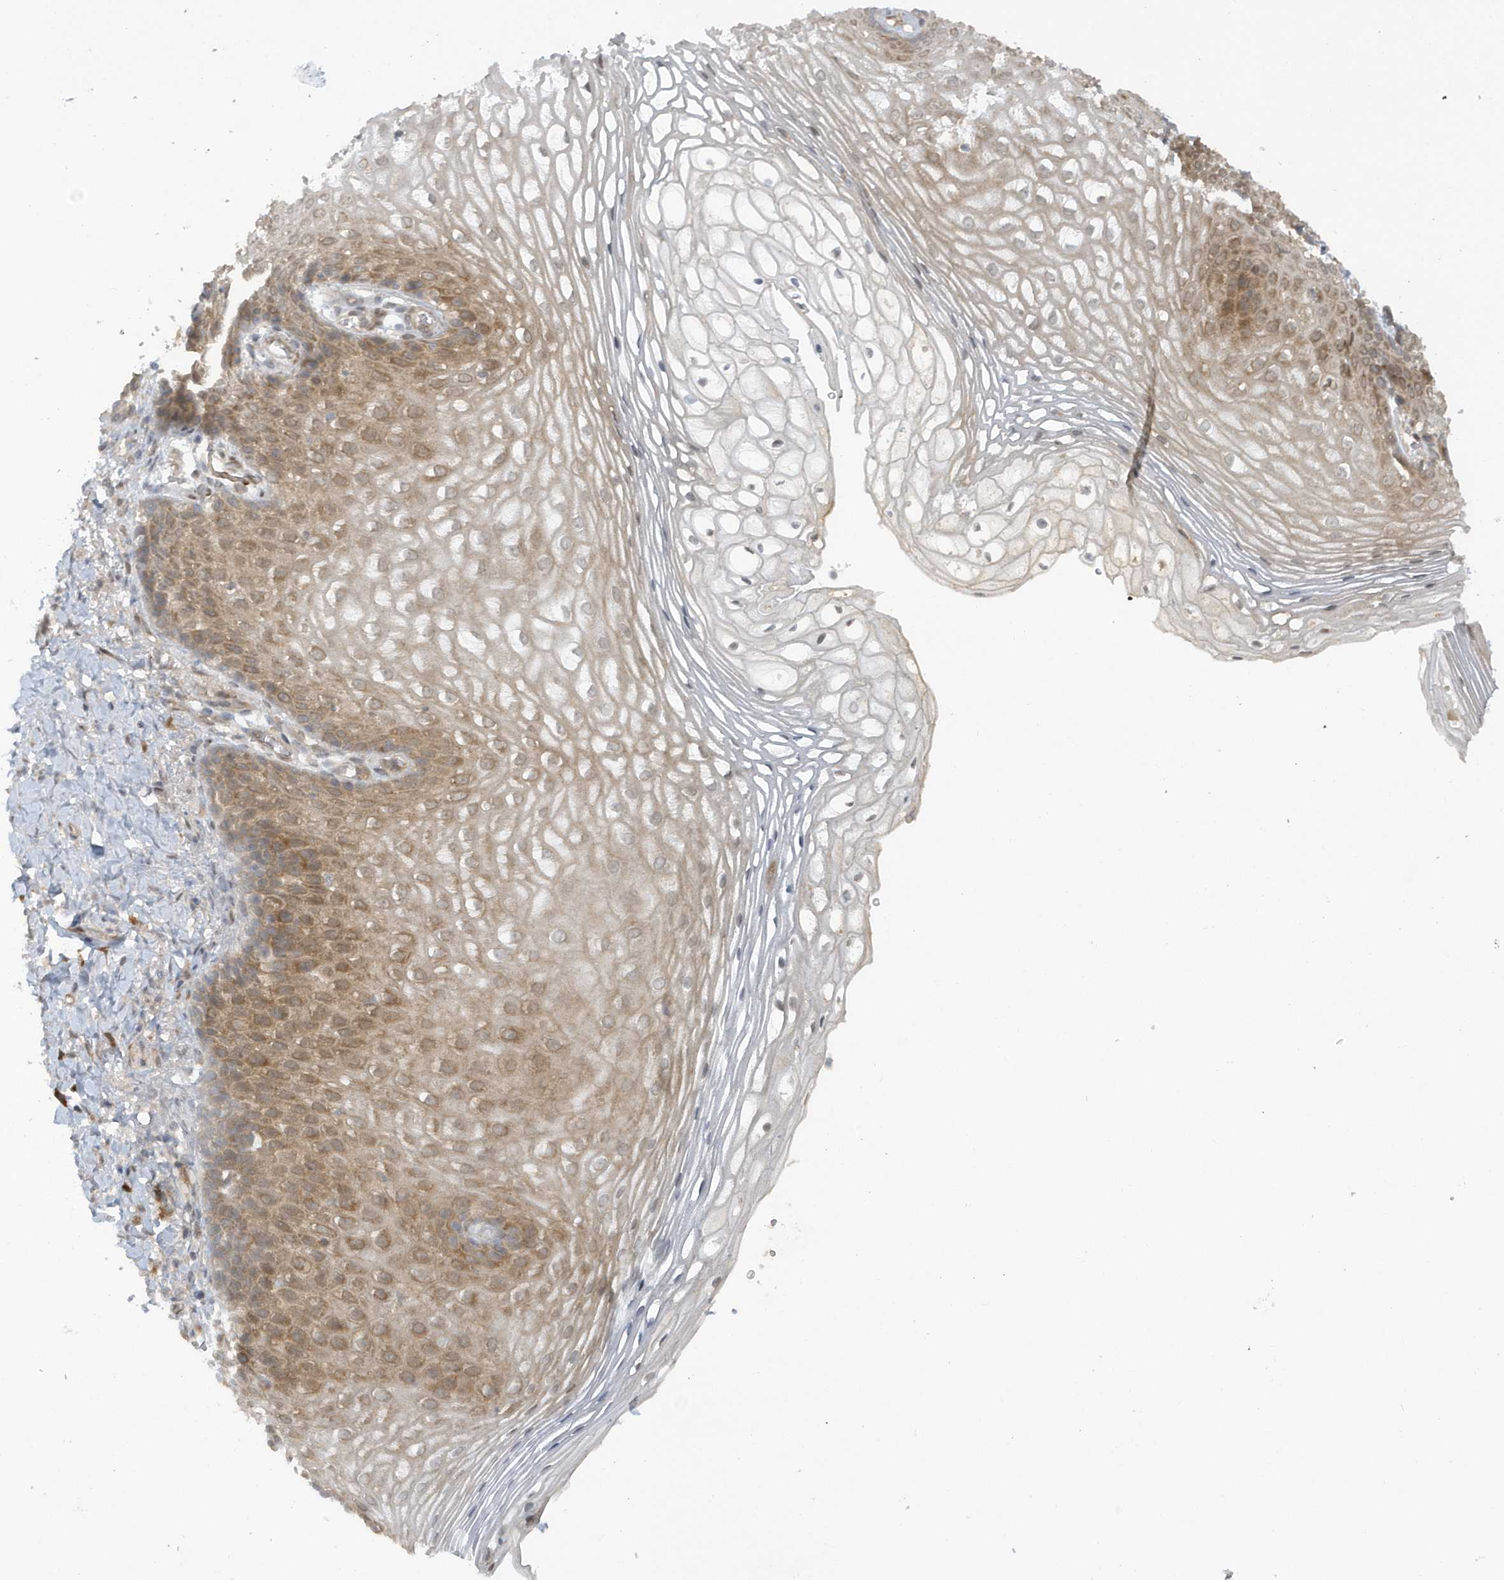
{"staining": {"intensity": "moderate", "quantity": "25%-75%", "location": "cytoplasmic/membranous"}, "tissue": "vagina", "cell_type": "Squamous epithelial cells", "image_type": "normal", "snomed": [{"axis": "morphology", "description": "Normal tissue, NOS"}, {"axis": "topography", "description": "Vagina"}], "caption": "Moderate cytoplasmic/membranous protein expression is identified in about 25%-75% of squamous epithelial cells in vagina.", "gene": "ATG4A", "patient": {"sex": "female", "age": 60}}